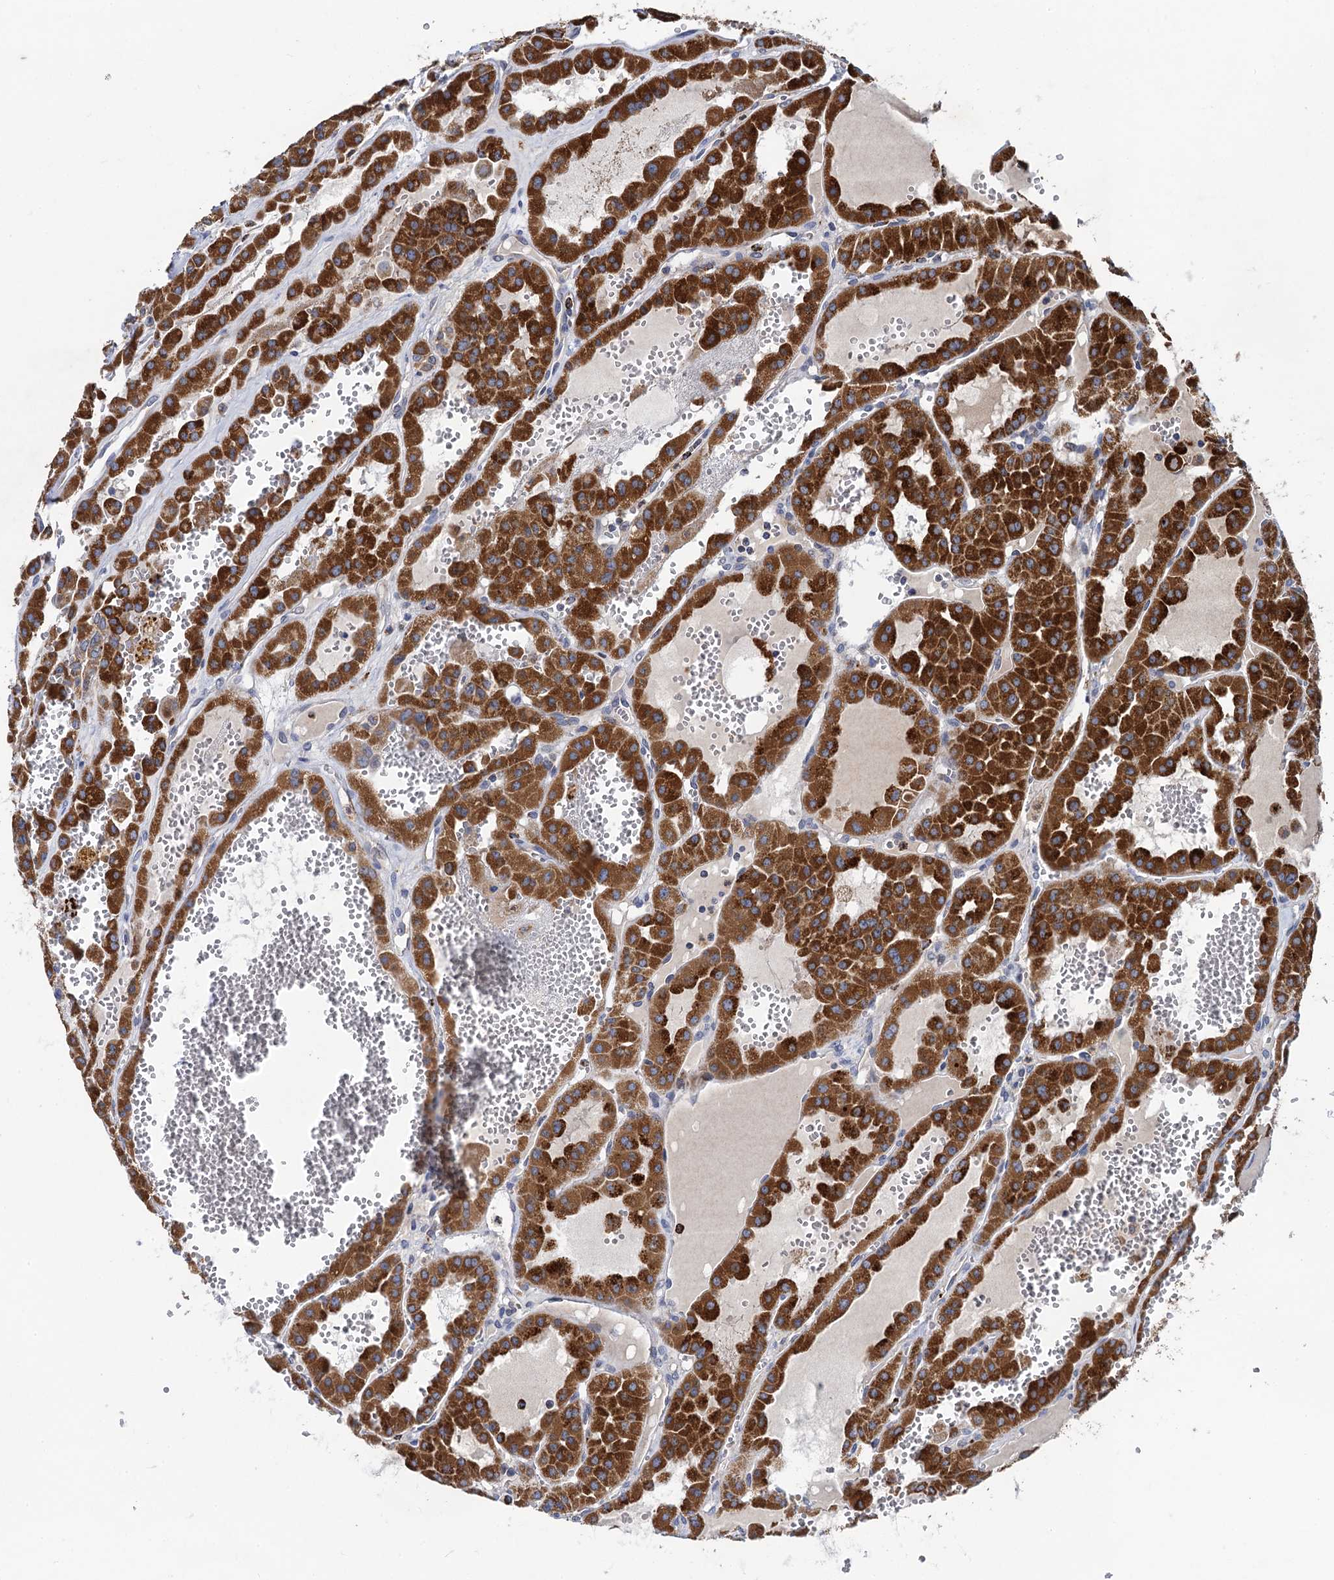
{"staining": {"intensity": "strong", "quantity": ">75%", "location": "cytoplasmic/membranous"}, "tissue": "renal cancer", "cell_type": "Tumor cells", "image_type": "cancer", "snomed": [{"axis": "morphology", "description": "Carcinoma, NOS"}, {"axis": "topography", "description": "Kidney"}], "caption": "IHC (DAB (3,3'-diaminobenzidine)) staining of renal cancer demonstrates strong cytoplasmic/membranous protein positivity in about >75% of tumor cells. (IHC, brightfield microscopy, high magnification).", "gene": "ANKS3", "patient": {"sex": "female", "age": 75}}